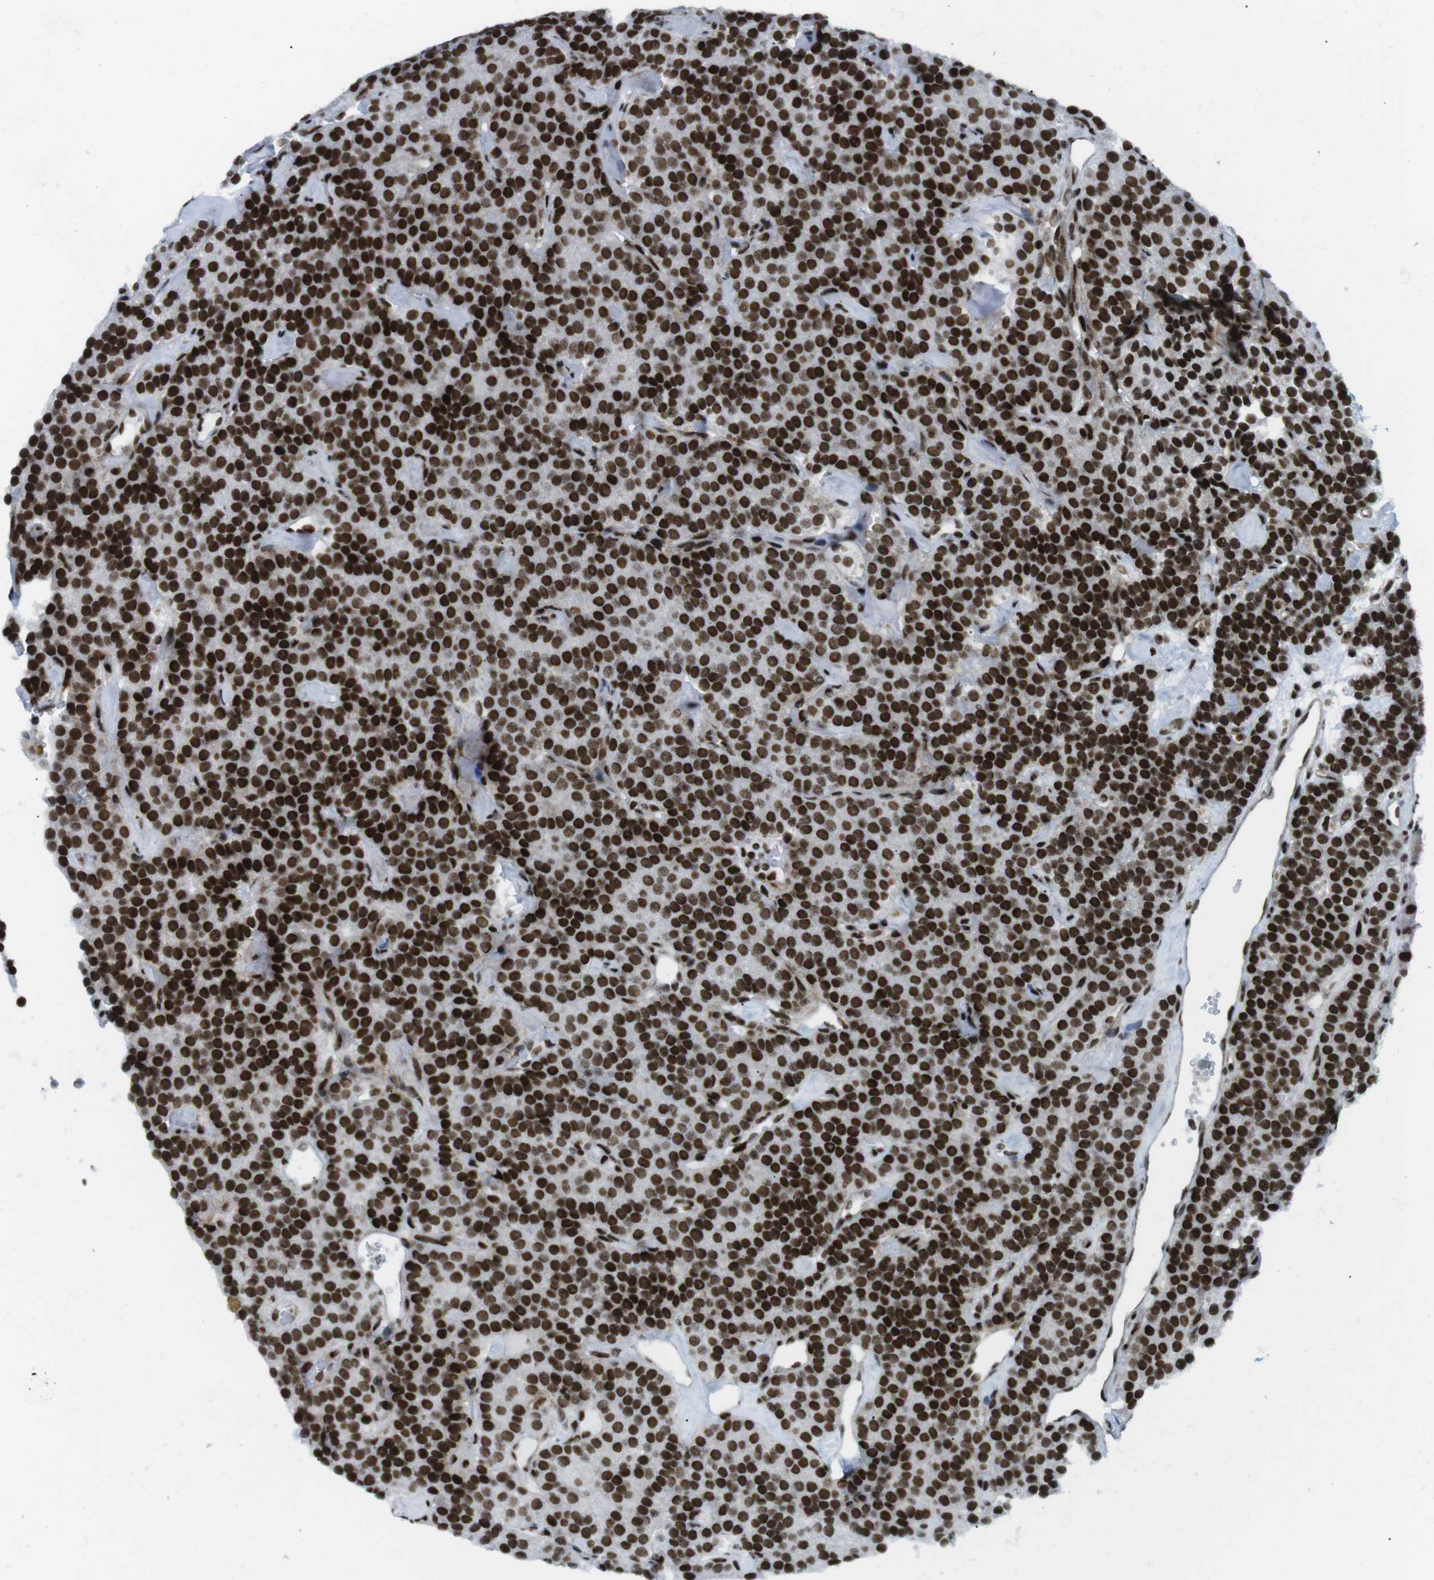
{"staining": {"intensity": "strong", "quantity": ">75%", "location": "nuclear"}, "tissue": "parathyroid gland", "cell_type": "Glandular cells", "image_type": "normal", "snomed": [{"axis": "morphology", "description": "Normal tissue, NOS"}, {"axis": "morphology", "description": "Adenoma, NOS"}, {"axis": "topography", "description": "Parathyroid gland"}], "caption": "IHC (DAB (3,3'-diaminobenzidine)) staining of unremarkable parathyroid gland displays strong nuclear protein staining in approximately >75% of glandular cells. The staining was performed using DAB, with brown indicating positive protein expression. Nuclei are stained blue with hematoxylin.", "gene": "ARID1A", "patient": {"sex": "female", "age": 86}}